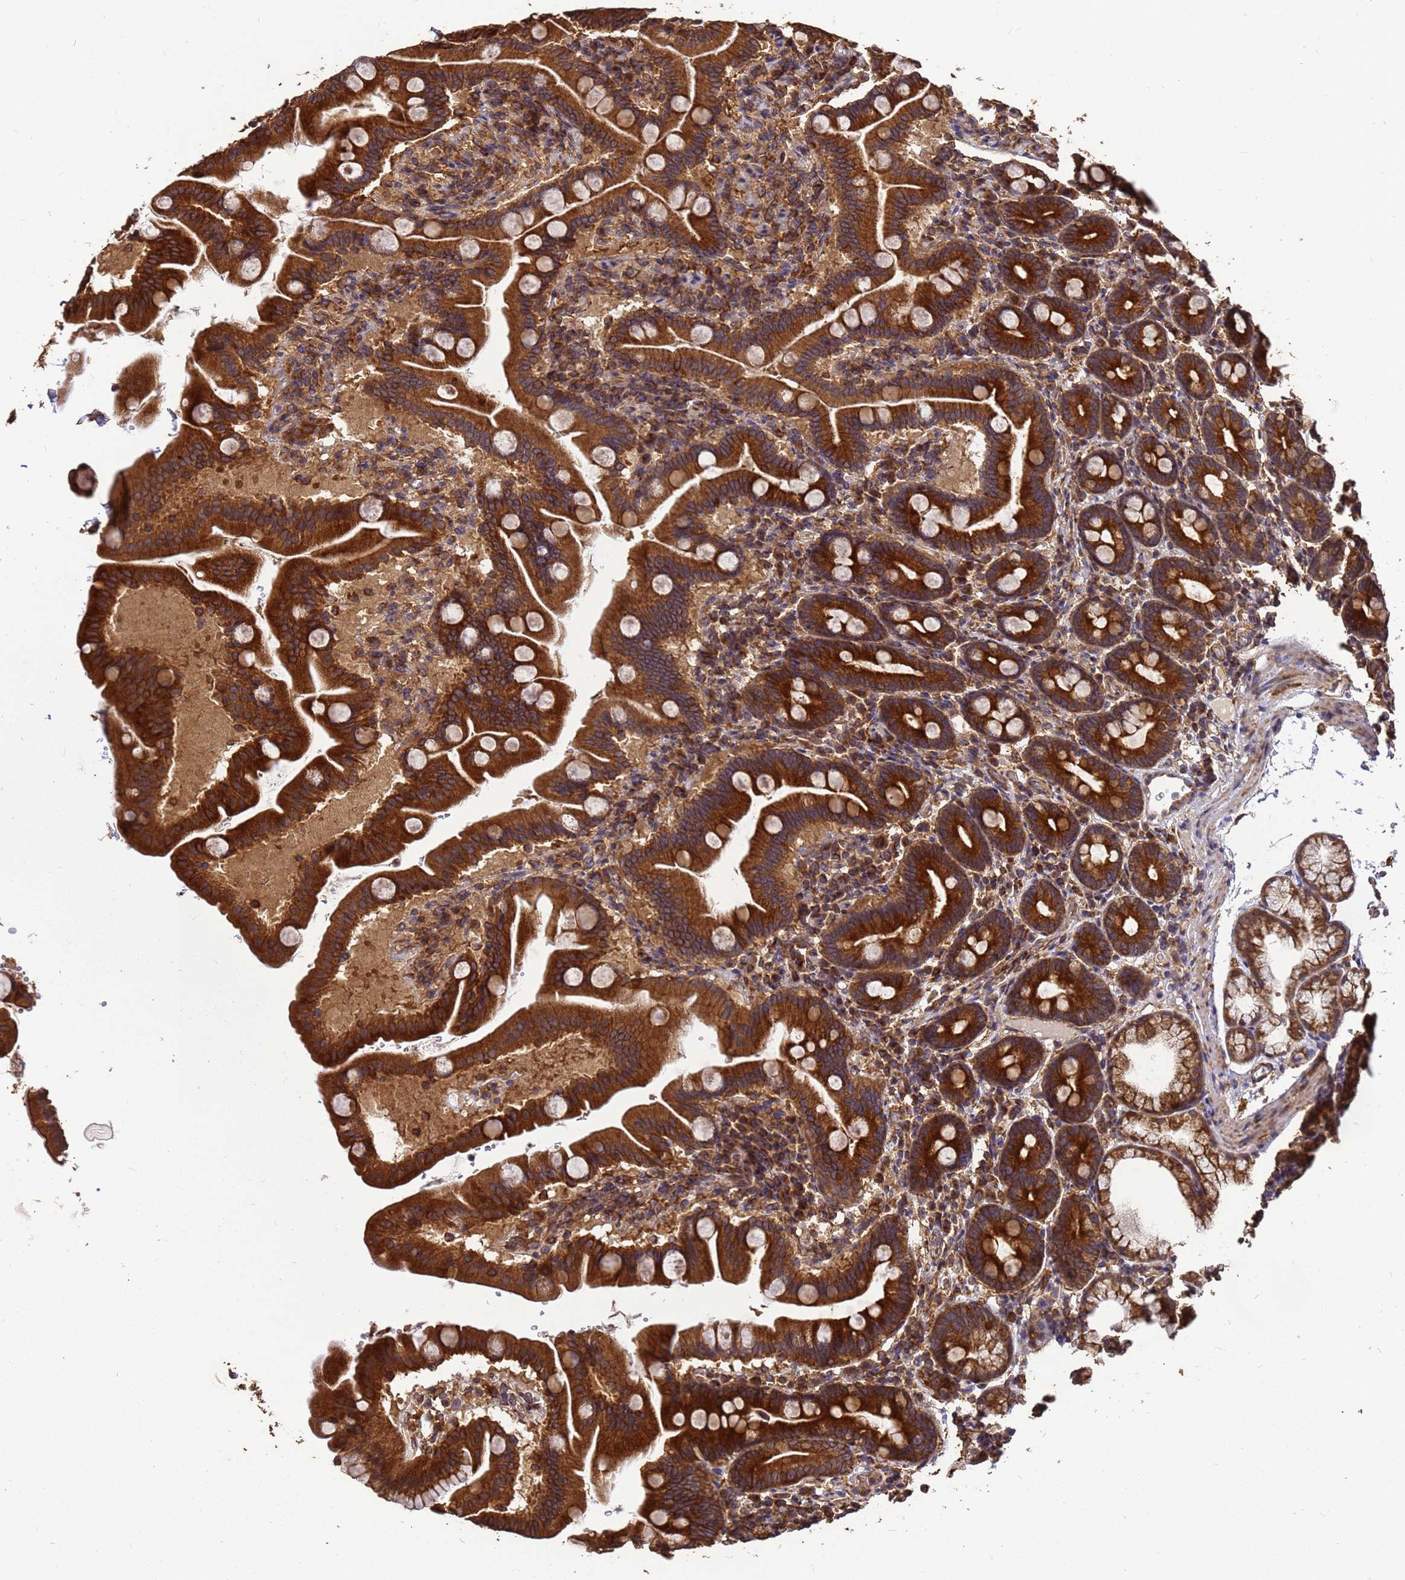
{"staining": {"intensity": "strong", "quantity": ">75%", "location": "cytoplasmic/membranous"}, "tissue": "duodenum", "cell_type": "Glandular cells", "image_type": "normal", "snomed": [{"axis": "morphology", "description": "Normal tissue, NOS"}, {"axis": "topography", "description": "Duodenum"}], "caption": "Benign duodenum demonstrates strong cytoplasmic/membranous staining in approximately >75% of glandular cells (DAB IHC, brown staining for protein, blue staining for nuclei)..", "gene": "ZNF618", "patient": {"sex": "male", "age": 54}}